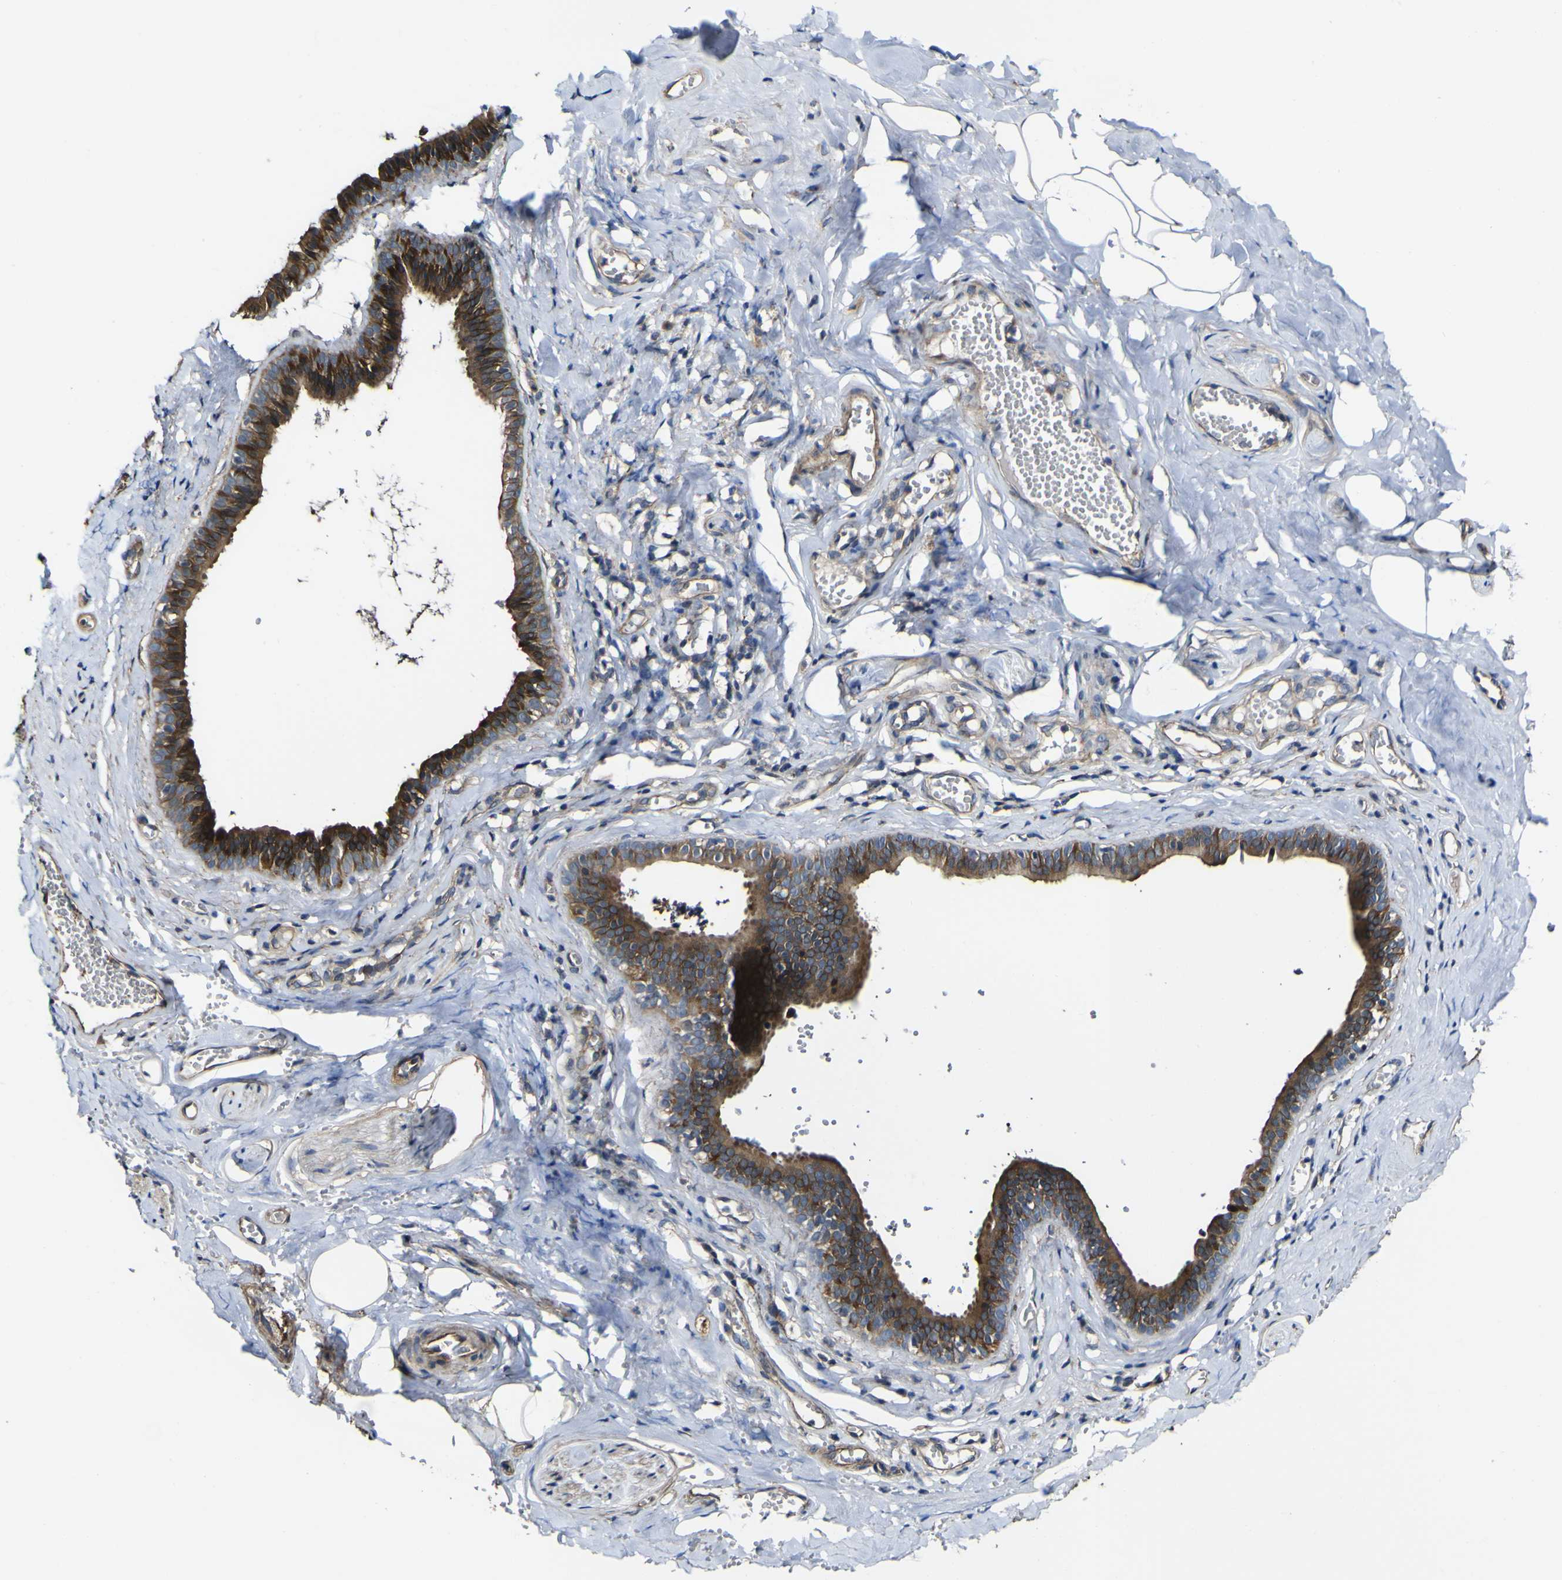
{"staining": {"intensity": "strong", "quantity": ">75%", "location": "cytoplasmic/membranous"}, "tissue": "salivary gland", "cell_type": "Glandular cells", "image_type": "normal", "snomed": [{"axis": "morphology", "description": "Normal tissue, NOS"}, {"axis": "topography", "description": "Salivary gland"}], "caption": "Immunohistochemical staining of normal salivary gland displays high levels of strong cytoplasmic/membranous positivity in approximately >75% of glandular cells. (Brightfield microscopy of DAB IHC at high magnification).", "gene": "NAALADL2", "patient": {"sex": "male", "age": 62}}